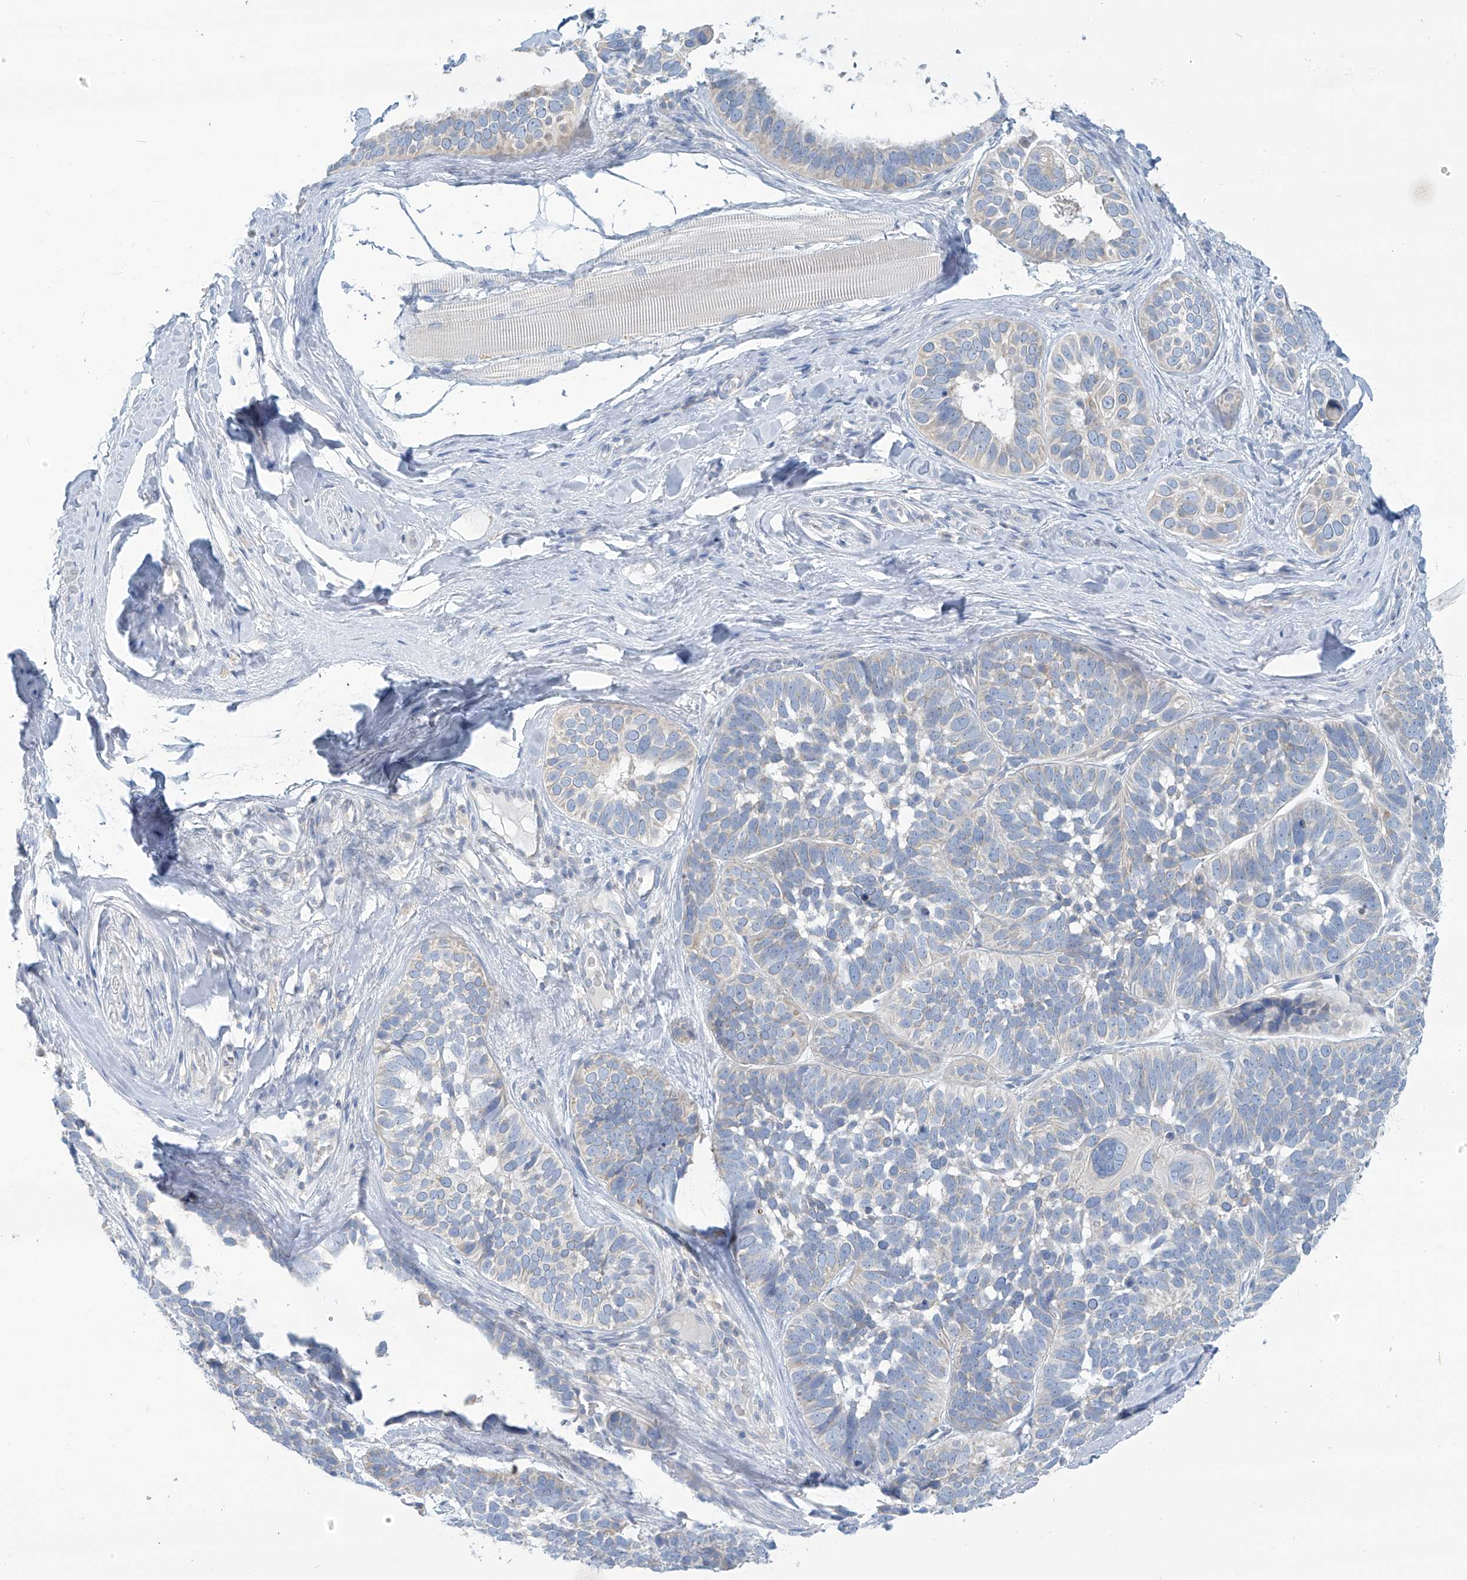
{"staining": {"intensity": "negative", "quantity": "none", "location": "none"}, "tissue": "skin cancer", "cell_type": "Tumor cells", "image_type": "cancer", "snomed": [{"axis": "morphology", "description": "Basal cell carcinoma"}, {"axis": "topography", "description": "Skin"}], "caption": "DAB (3,3'-diaminobenzidine) immunohistochemical staining of human skin basal cell carcinoma reveals no significant staining in tumor cells.", "gene": "SLC6A12", "patient": {"sex": "male", "age": 62}}